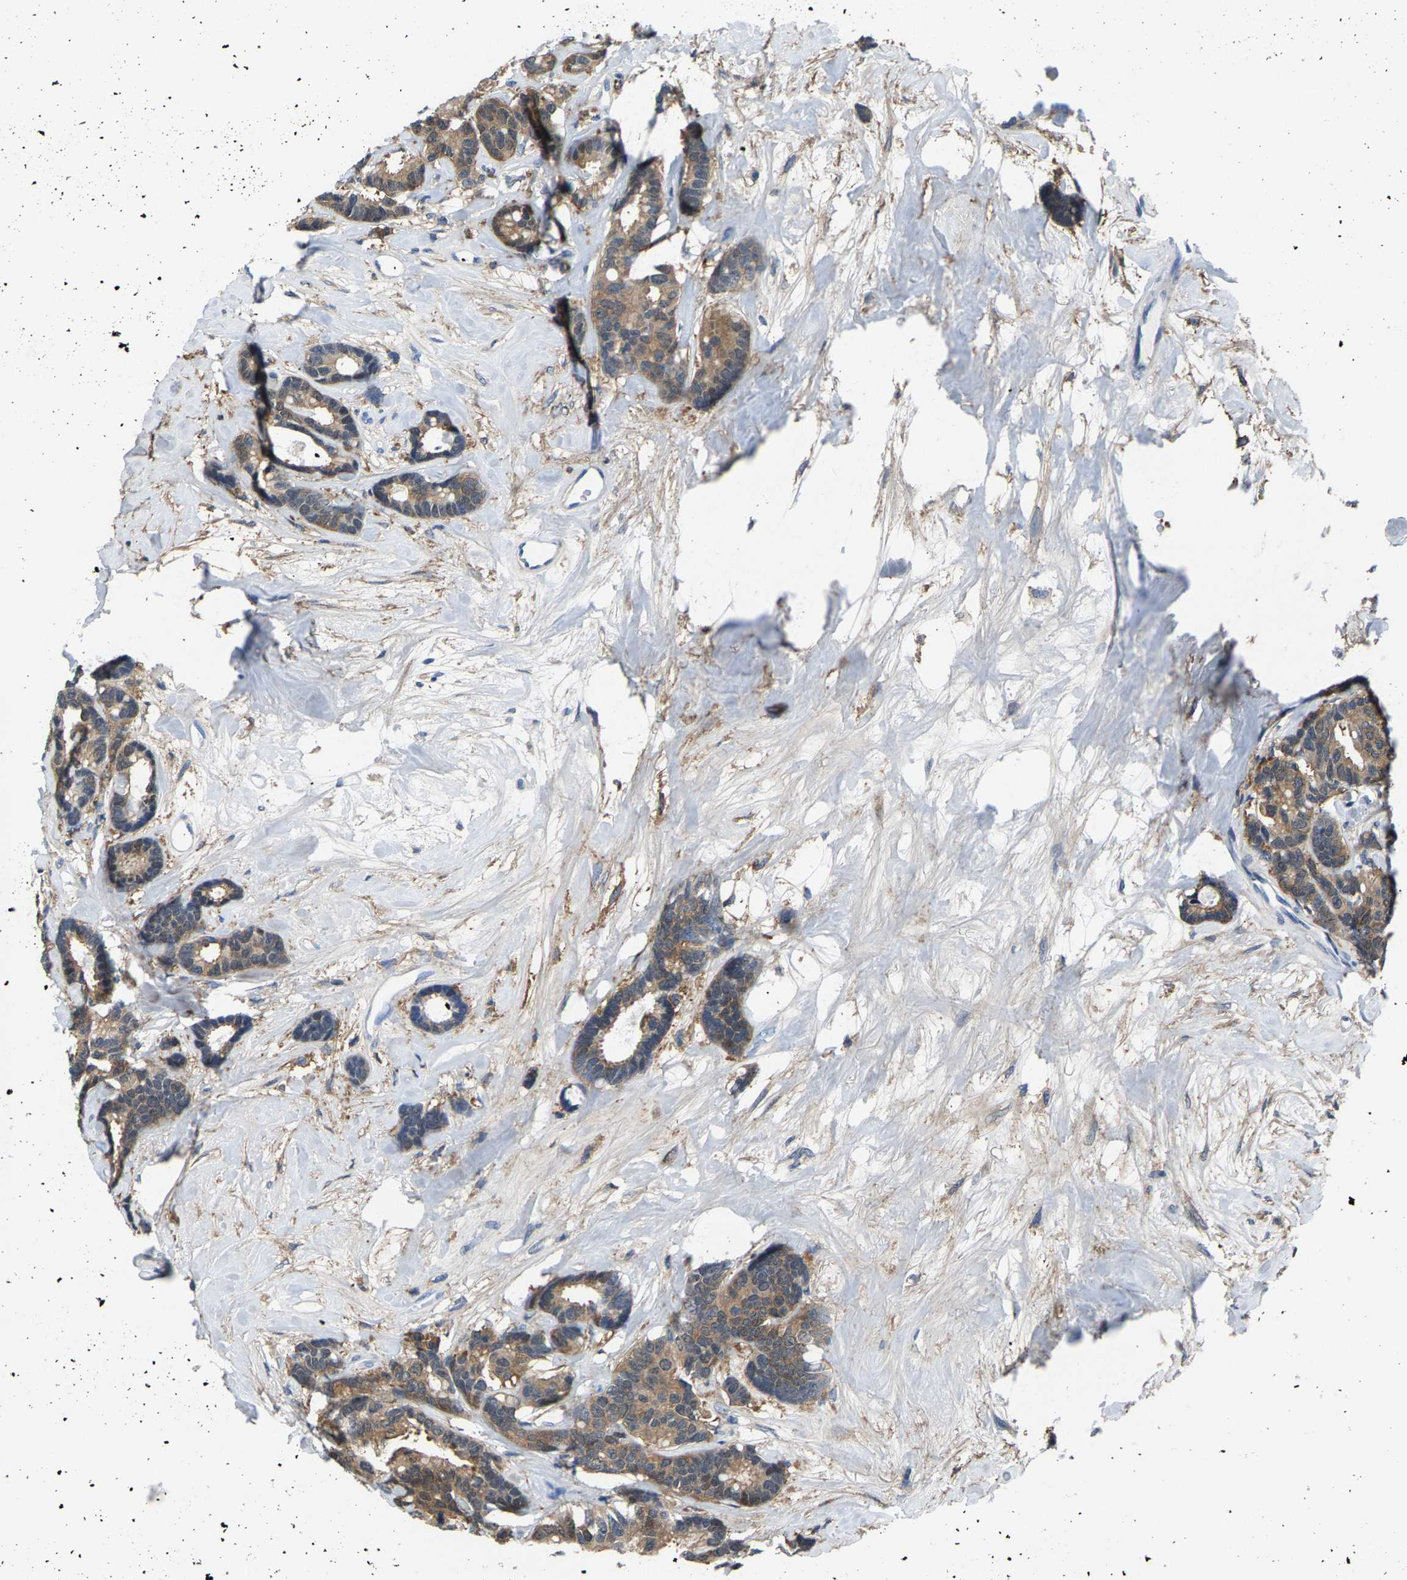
{"staining": {"intensity": "moderate", "quantity": ">75%", "location": "cytoplasmic/membranous"}, "tissue": "breast cancer", "cell_type": "Tumor cells", "image_type": "cancer", "snomed": [{"axis": "morphology", "description": "Duct carcinoma"}, {"axis": "topography", "description": "Breast"}], "caption": "Human breast intraductal carcinoma stained for a protein (brown) demonstrates moderate cytoplasmic/membranous positive positivity in approximately >75% of tumor cells.", "gene": "SSH3", "patient": {"sex": "female", "age": 87}}